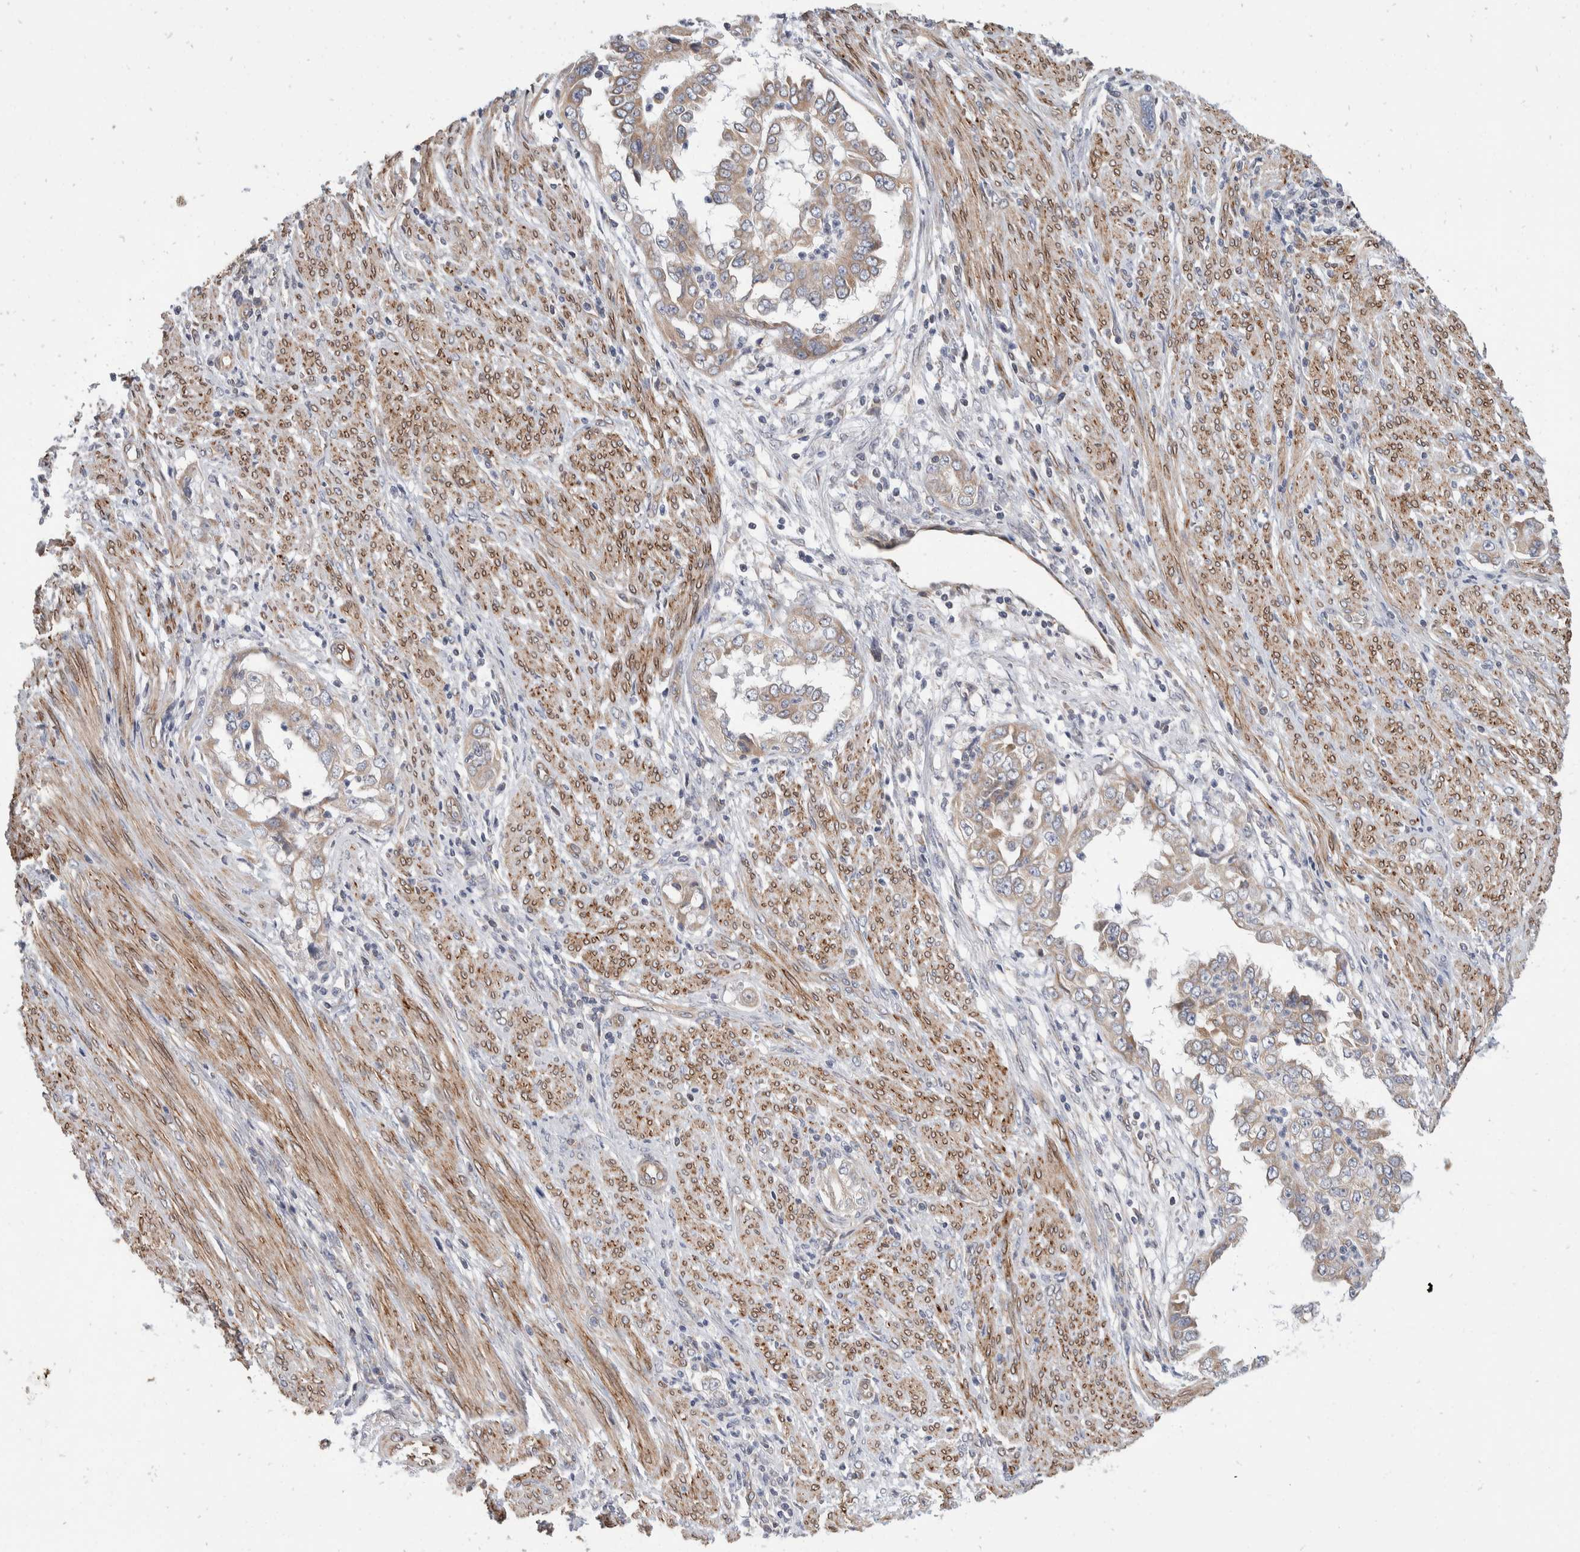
{"staining": {"intensity": "moderate", "quantity": "25%-75%", "location": "cytoplasmic/membranous"}, "tissue": "endometrial cancer", "cell_type": "Tumor cells", "image_type": "cancer", "snomed": [{"axis": "morphology", "description": "Adenocarcinoma, NOS"}, {"axis": "topography", "description": "Endometrium"}], "caption": "IHC of human endometrial adenocarcinoma shows medium levels of moderate cytoplasmic/membranous expression in approximately 25%-75% of tumor cells. Nuclei are stained in blue.", "gene": "TMEM245", "patient": {"sex": "female", "age": 85}}